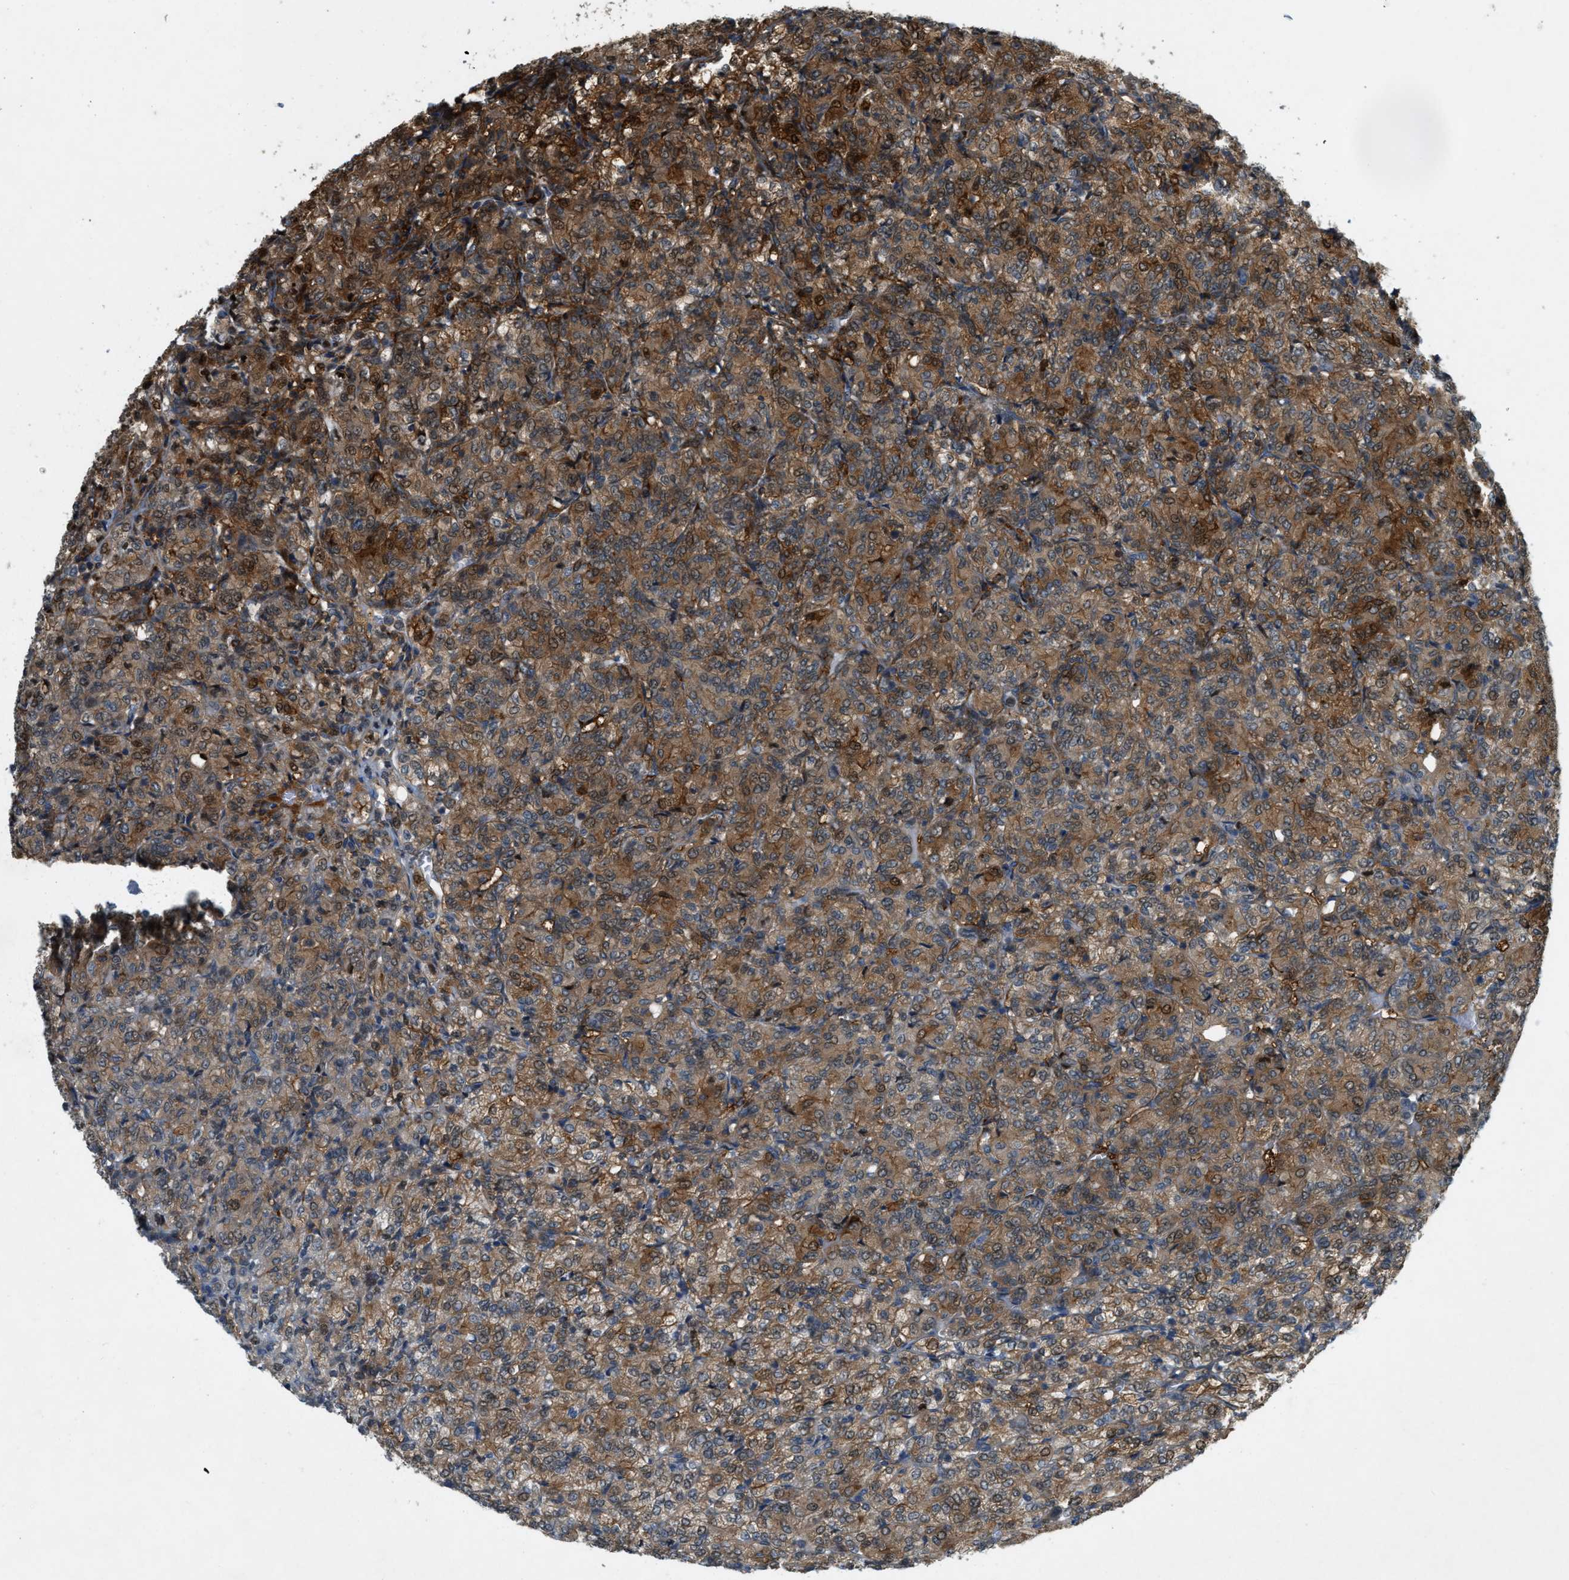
{"staining": {"intensity": "strong", "quantity": ">75%", "location": "cytoplasmic/membranous,nuclear"}, "tissue": "renal cancer", "cell_type": "Tumor cells", "image_type": "cancer", "snomed": [{"axis": "morphology", "description": "Adenocarcinoma, NOS"}, {"axis": "topography", "description": "Kidney"}], "caption": "Protein analysis of renal adenocarcinoma tissue reveals strong cytoplasmic/membranous and nuclear positivity in approximately >75% of tumor cells.", "gene": "PDCL3", "patient": {"sex": "male", "age": 77}}